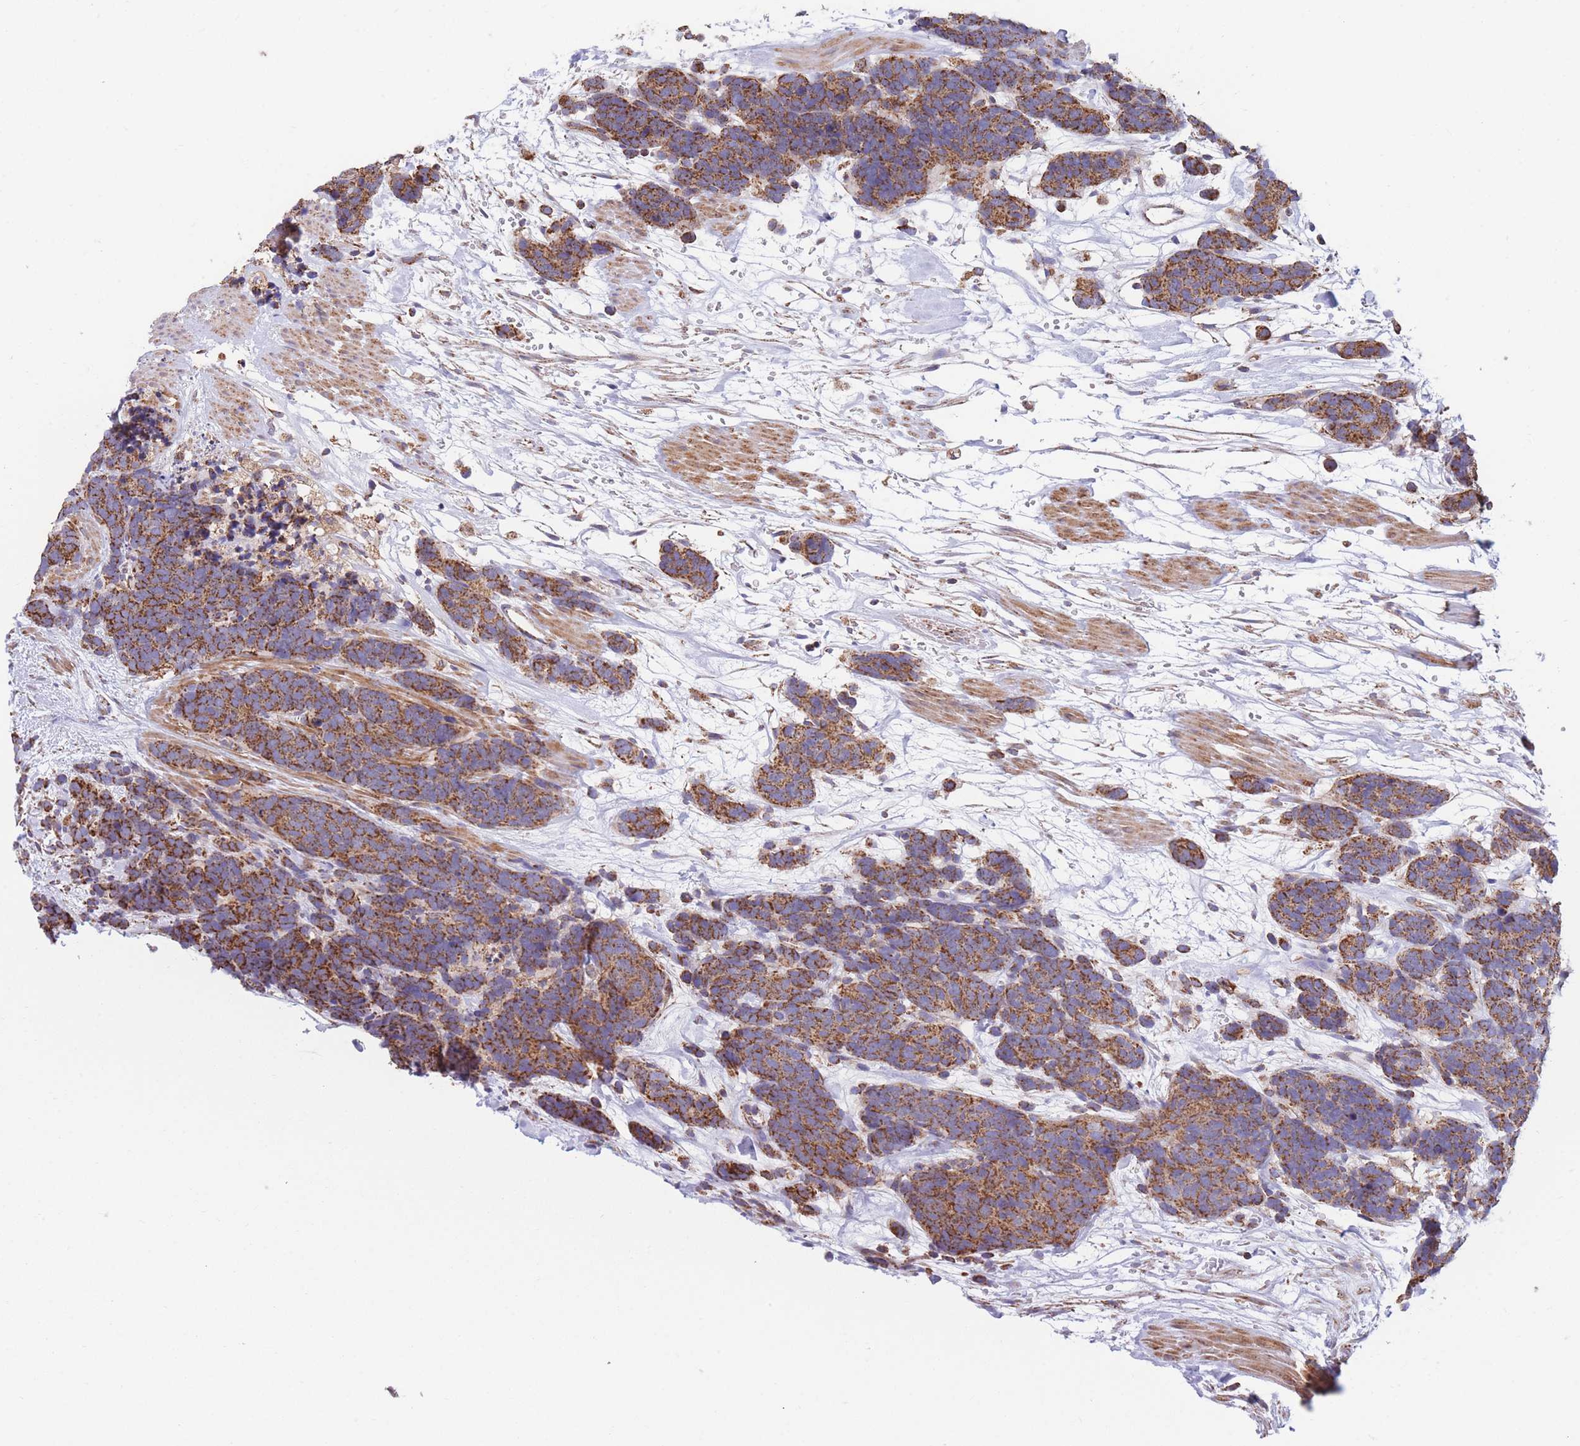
{"staining": {"intensity": "strong", "quantity": ">75%", "location": "cytoplasmic/membranous"}, "tissue": "carcinoid", "cell_type": "Tumor cells", "image_type": "cancer", "snomed": [{"axis": "morphology", "description": "Carcinoma, NOS"}, {"axis": "morphology", "description": "Carcinoid, malignant, NOS"}, {"axis": "topography", "description": "Prostate"}], "caption": "A brown stain shows strong cytoplasmic/membranous staining of a protein in human carcinoid tumor cells.", "gene": "FKBP8", "patient": {"sex": "male", "age": 57}}